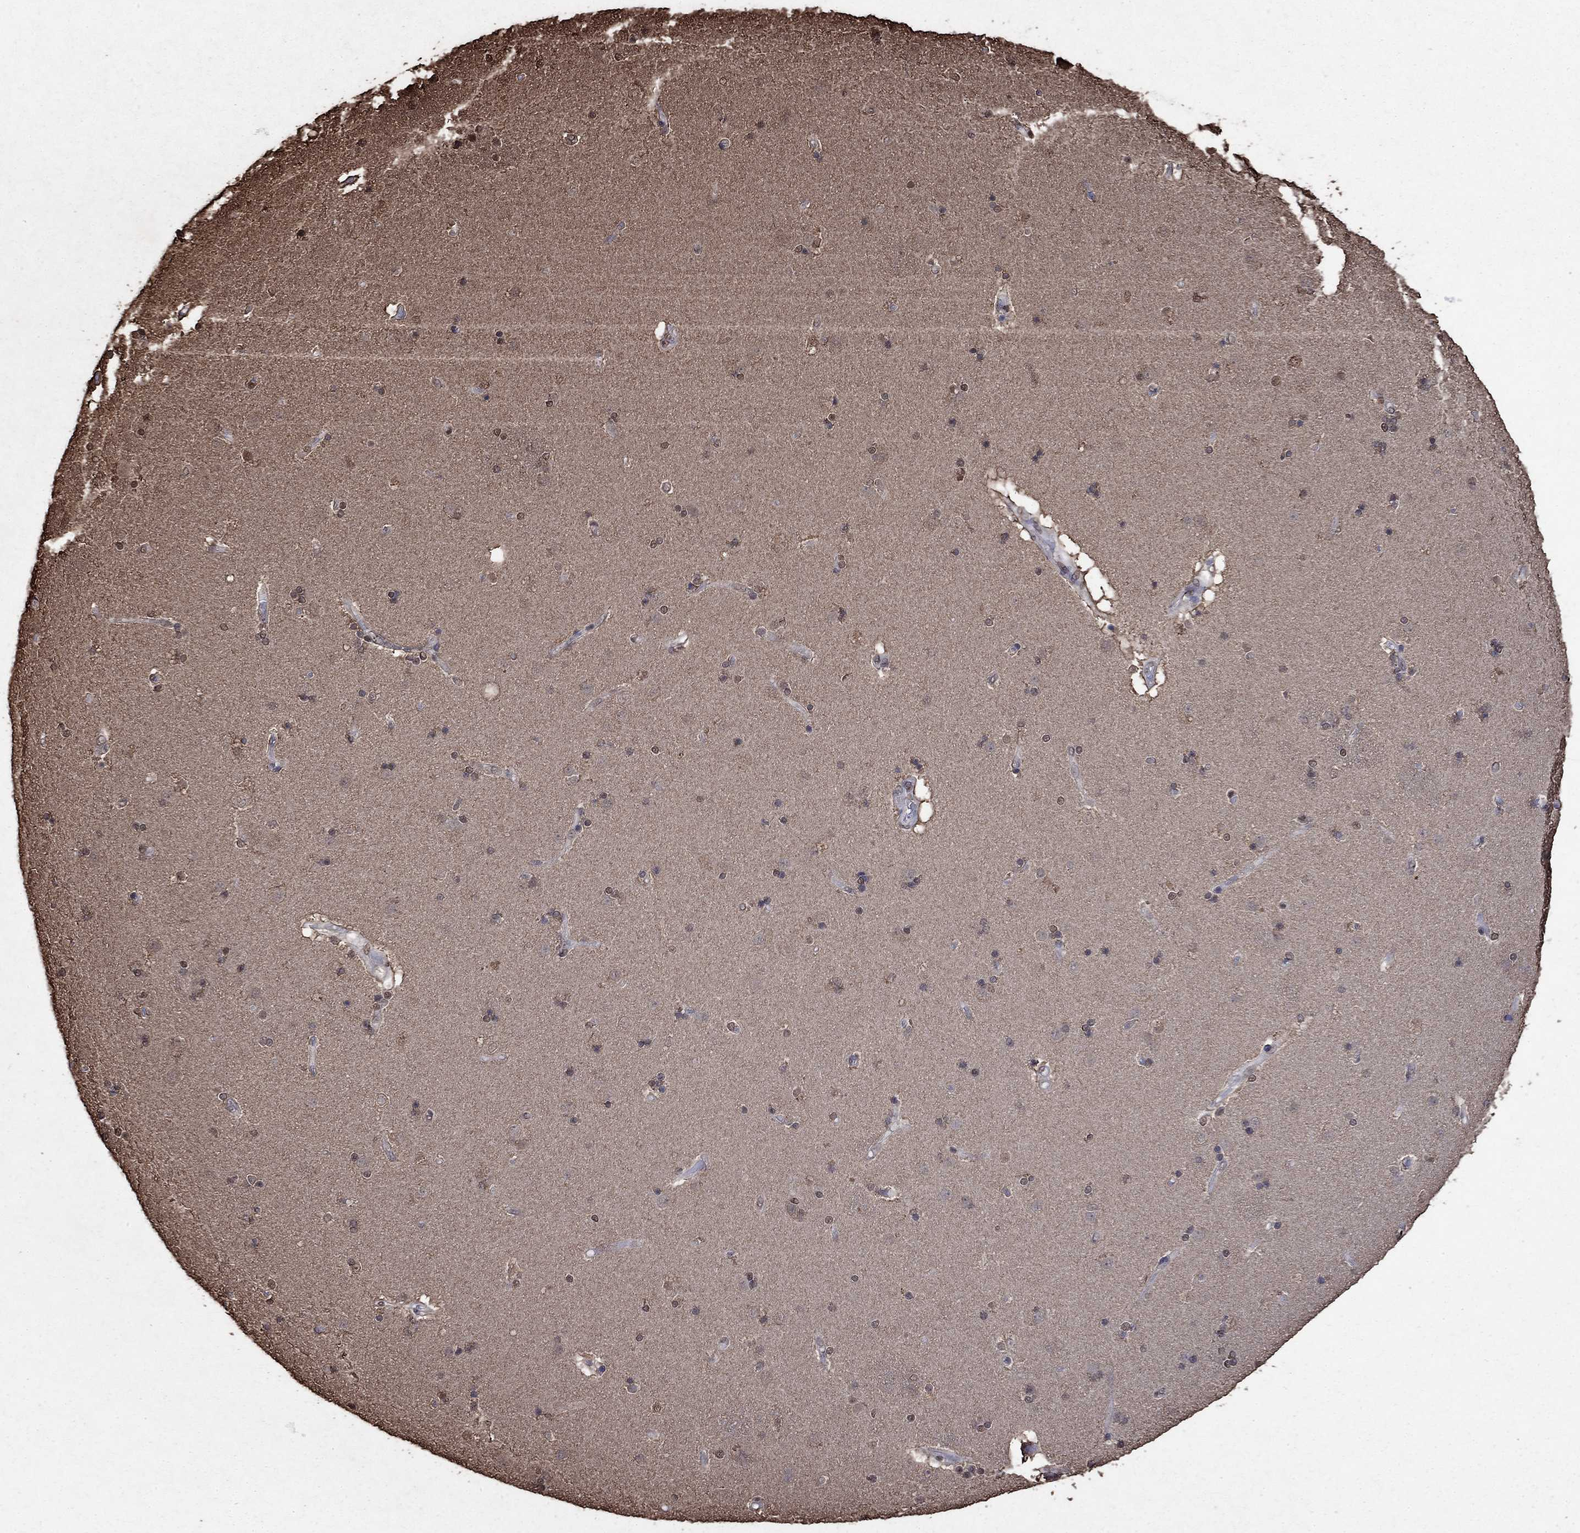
{"staining": {"intensity": "moderate", "quantity": "<25%", "location": "cytoplasmic/membranous,nuclear"}, "tissue": "caudate", "cell_type": "Glial cells", "image_type": "normal", "snomed": [{"axis": "morphology", "description": "Normal tissue, NOS"}, {"axis": "topography", "description": "Lateral ventricle wall"}], "caption": "A low amount of moderate cytoplasmic/membranous,nuclear positivity is present in about <25% of glial cells in benign caudate.", "gene": "GAPDH", "patient": {"sex": "female", "age": 71}}